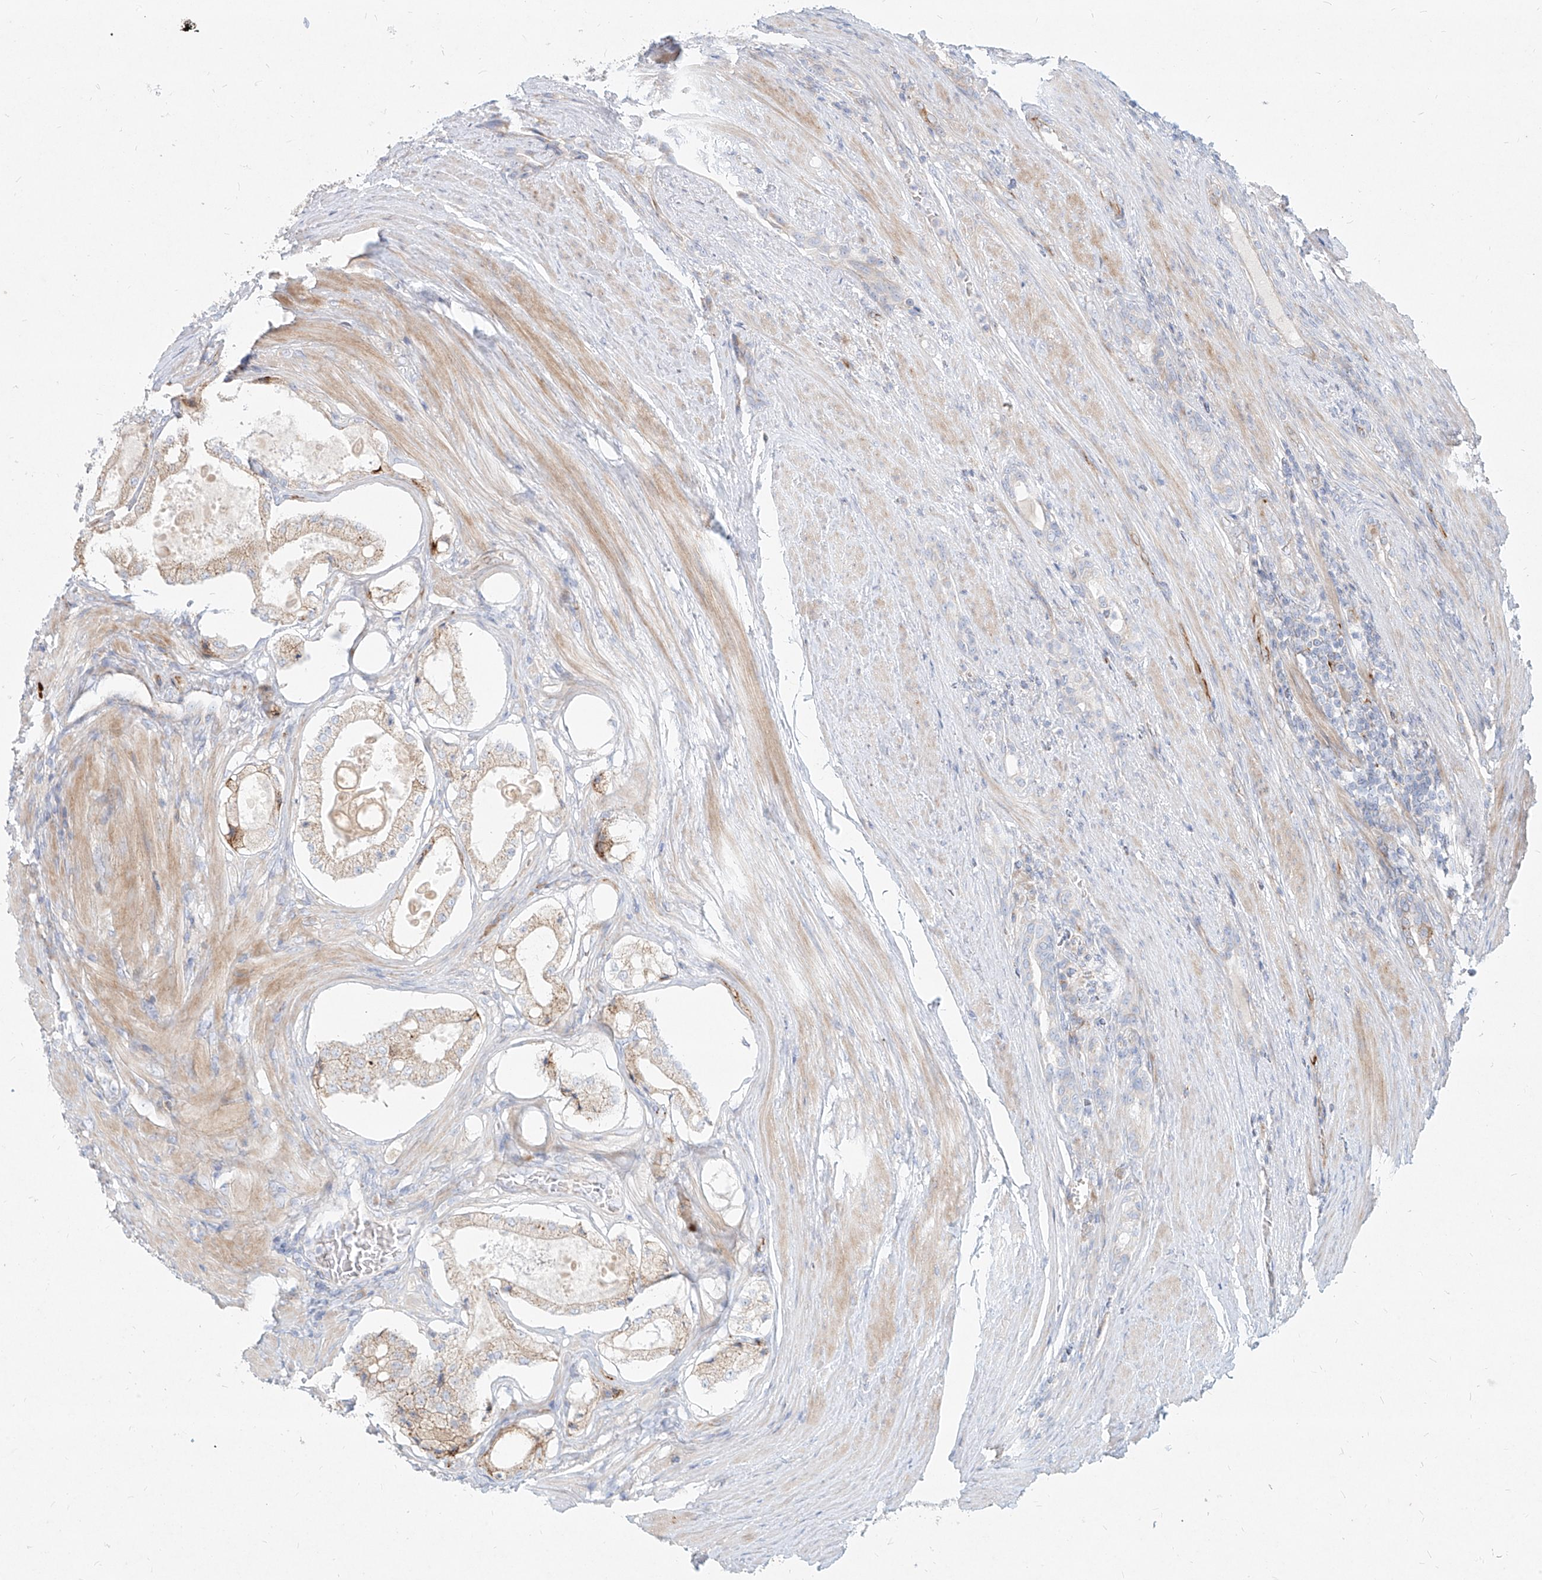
{"staining": {"intensity": "weak", "quantity": "25%-75%", "location": "cytoplasmic/membranous"}, "tissue": "prostate cancer", "cell_type": "Tumor cells", "image_type": "cancer", "snomed": [{"axis": "morphology", "description": "Adenocarcinoma, High grade"}, {"axis": "topography", "description": "Prostate"}], "caption": "A brown stain highlights weak cytoplasmic/membranous staining of a protein in human high-grade adenocarcinoma (prostate) tumor cells. The staining was performed using DAB (3,3'-diaminobenzidine), with brown indicating positive protein expression. Nuclei are stained blue with hematoxylin.", "gene": "MTX2", "patient": {"sex": "male", "age": 60}}